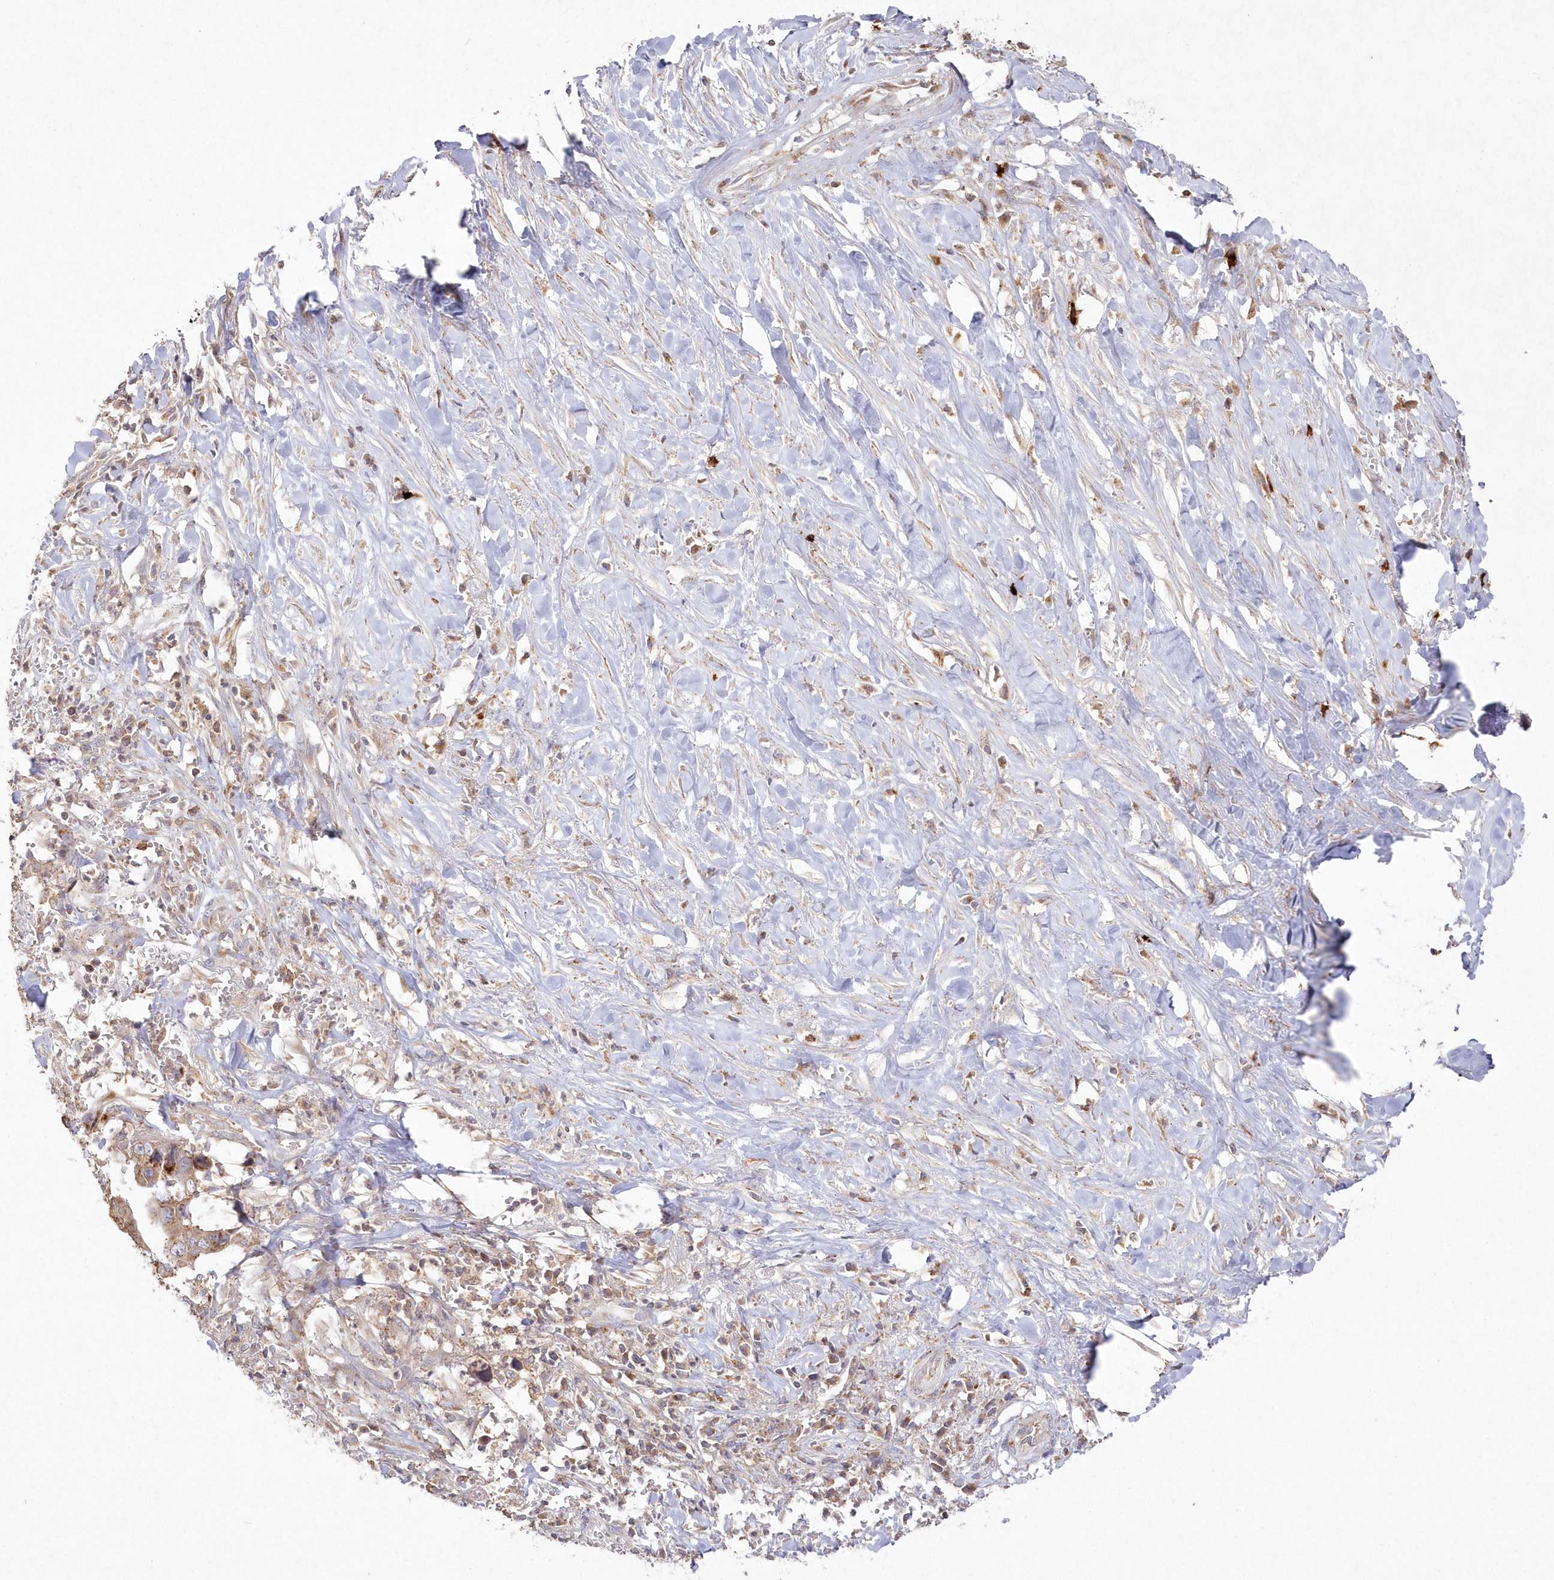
{"staining": {"intensity": "weak", "quantity": ">75%", "location": "cytoplasmic/membranous"}, "tissue": "liver cancer", "cell_type": "Tumor cells", "image_type": "cancer", "snomed": [{"axis": "morphology", "description": "Cholangiocarcinoma"}, {"axis": "topography", "description": "Liver"}], "caption": "Immunohistochemistry micrograph of liver cancer stained for a protein (brown), which displays low levels of weak cytoplasmic/membranous positivity in approximately >75% of tumor cells.", "gene": "ARSB", "patient": {"sex": "female", "age": 79}}